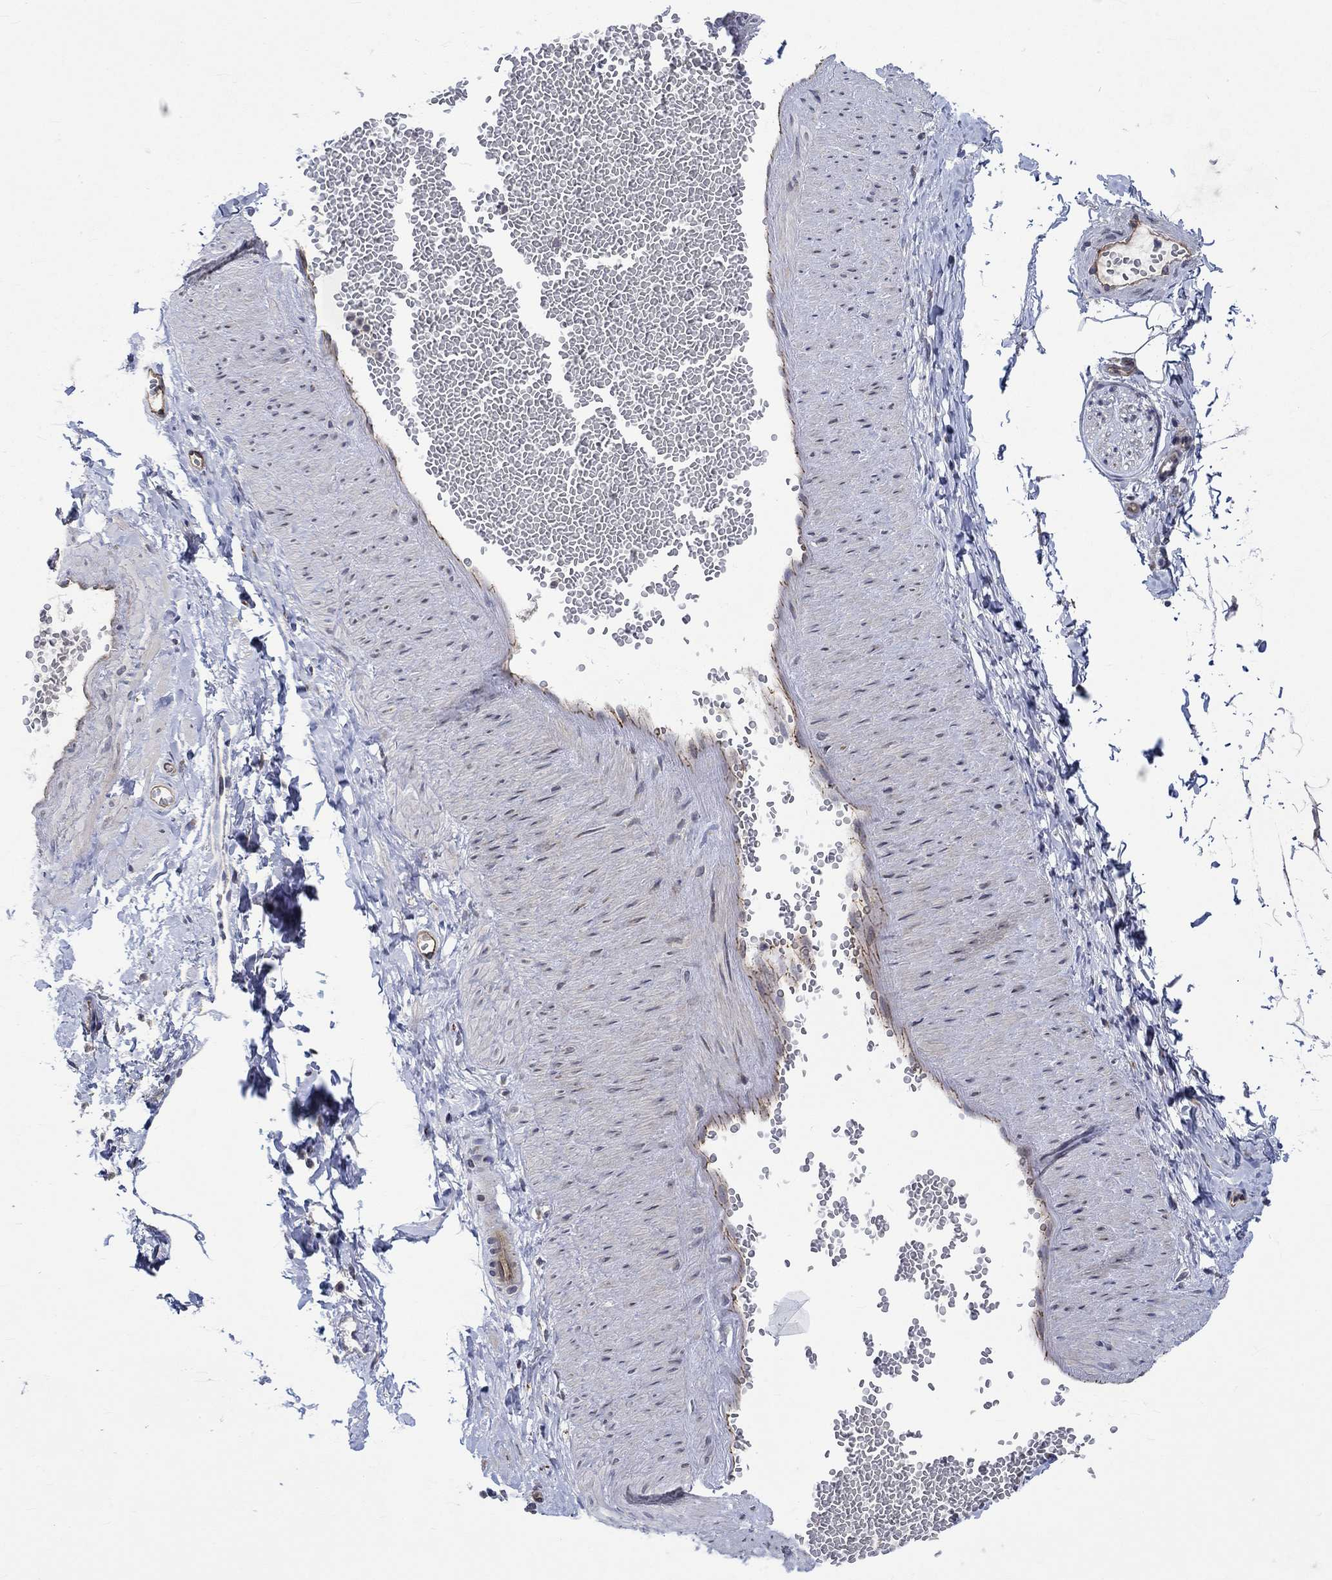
{"staining": {"intensity": "negative", "quantity": "none", "location": "none"}, "tissue": "adipose tissue", "cell_type": "Adipocytes", "image_type": "normal", "snomed": [{"axis": "morphology", "description": "Normal tissue, NOS"}, {"axis": "topography", "description": "Smooth muscle"}, {"axis": "topography", "description": "Peripheral nerve tissue"}], "caption": "Immunohistochemistry (IHC) histopathology image of unremarkable adipose tissue stained for a protein (brown), which shows no expression in adipocytes.", "gene": "GJA5", "patient": {"sex": "male", "age": 22}}